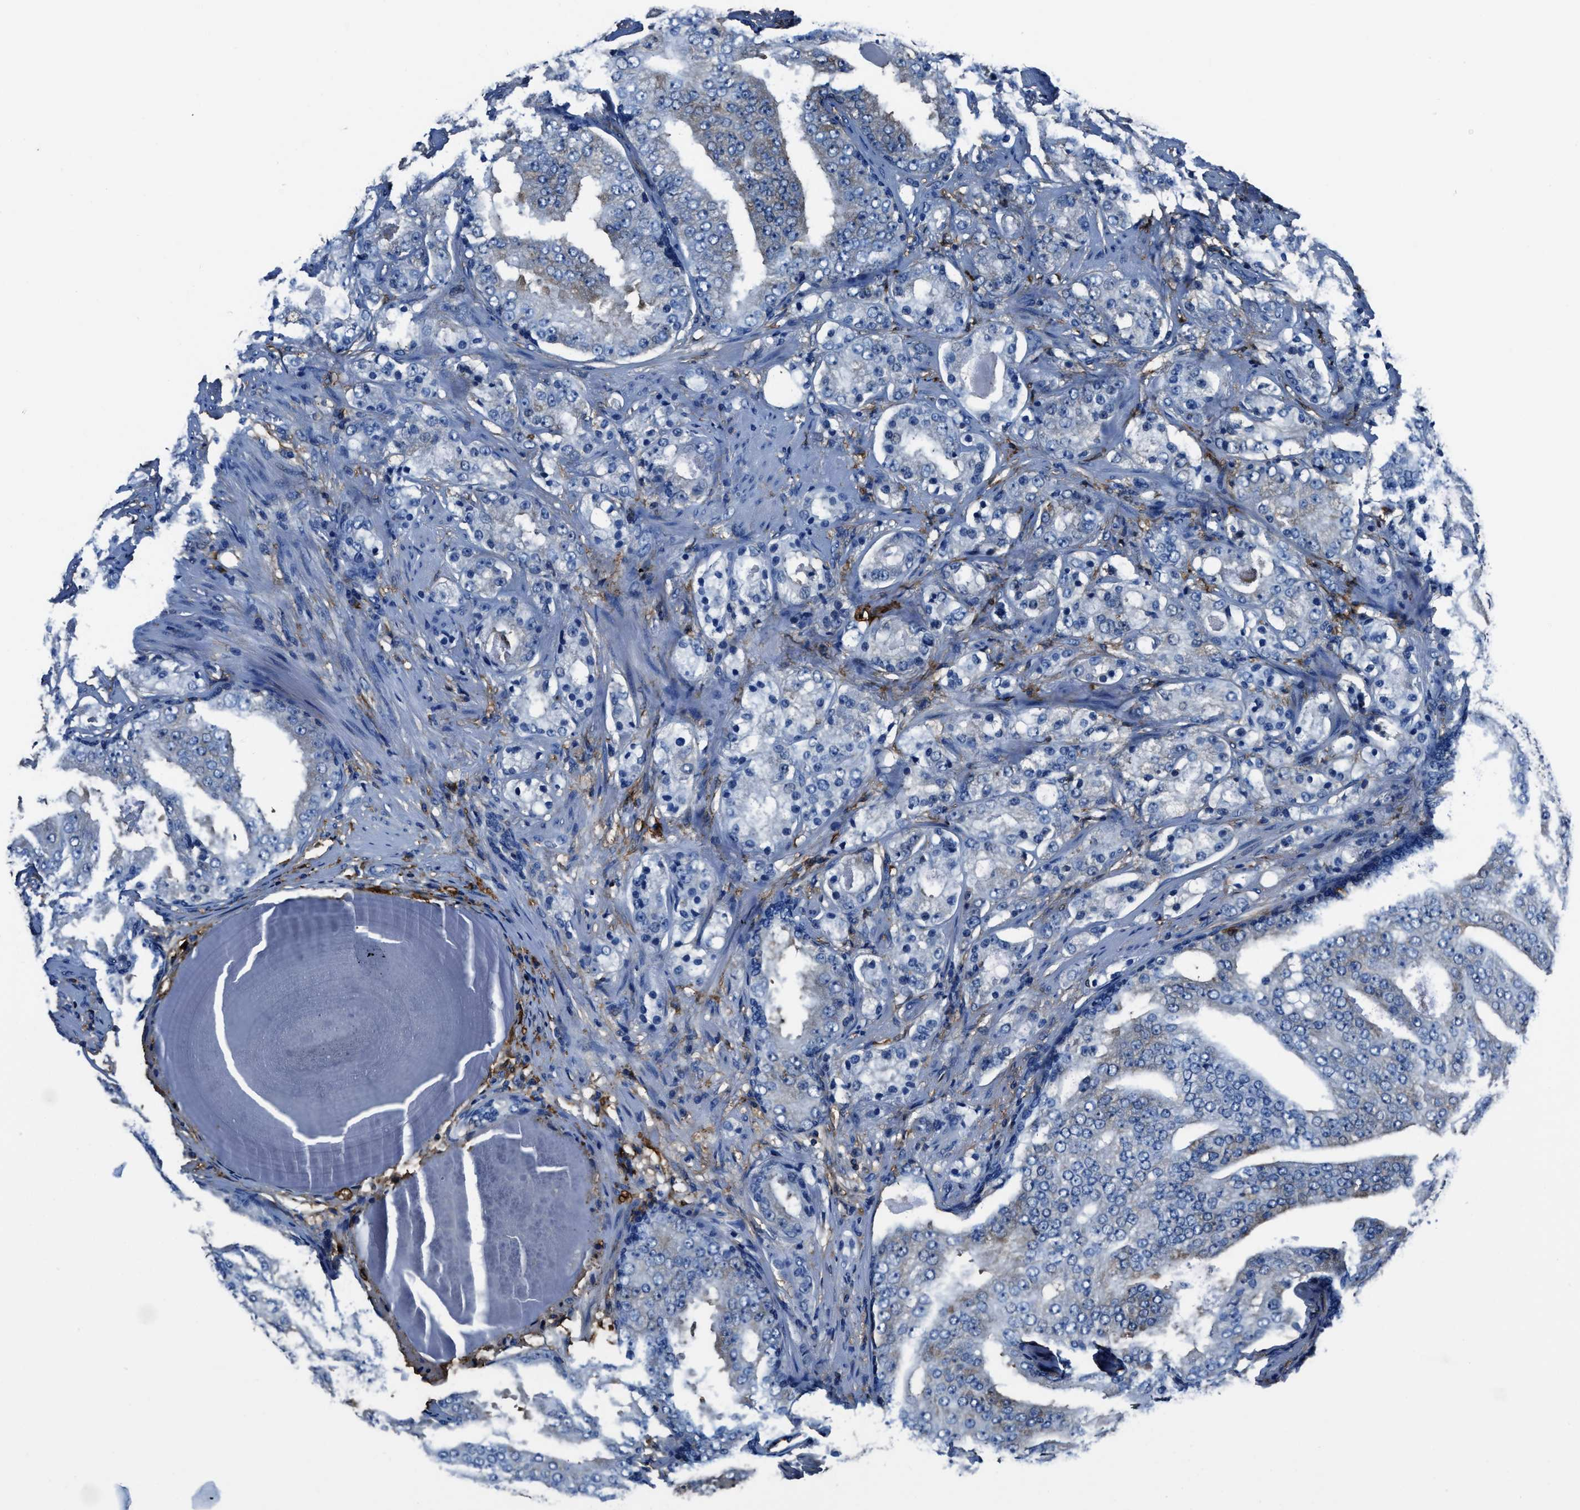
{"staining": {"intensity": "negative", "quantity": "none", "location": "none"}, "tissue": "prostate cancer", "cell_type": "Tumor cells", "image_type": "cancer", "snomed": [{"axis": "morphology", "description": "Adenocarcinoma, High grade"}, {"axis": "topography", "description": "Prostate"}], "caption": "Prostate cancer (adenocarcinoma (high-grade)) was stained to show a protein in brown. There is no significant positivity in tumor cells. Brightfield microscopy of IHC stained with DAB (brown) and hematoxylin (blue), captured at high magnification.", "gene": "FTL", "patient": {"sex": "male", "age": 68}}